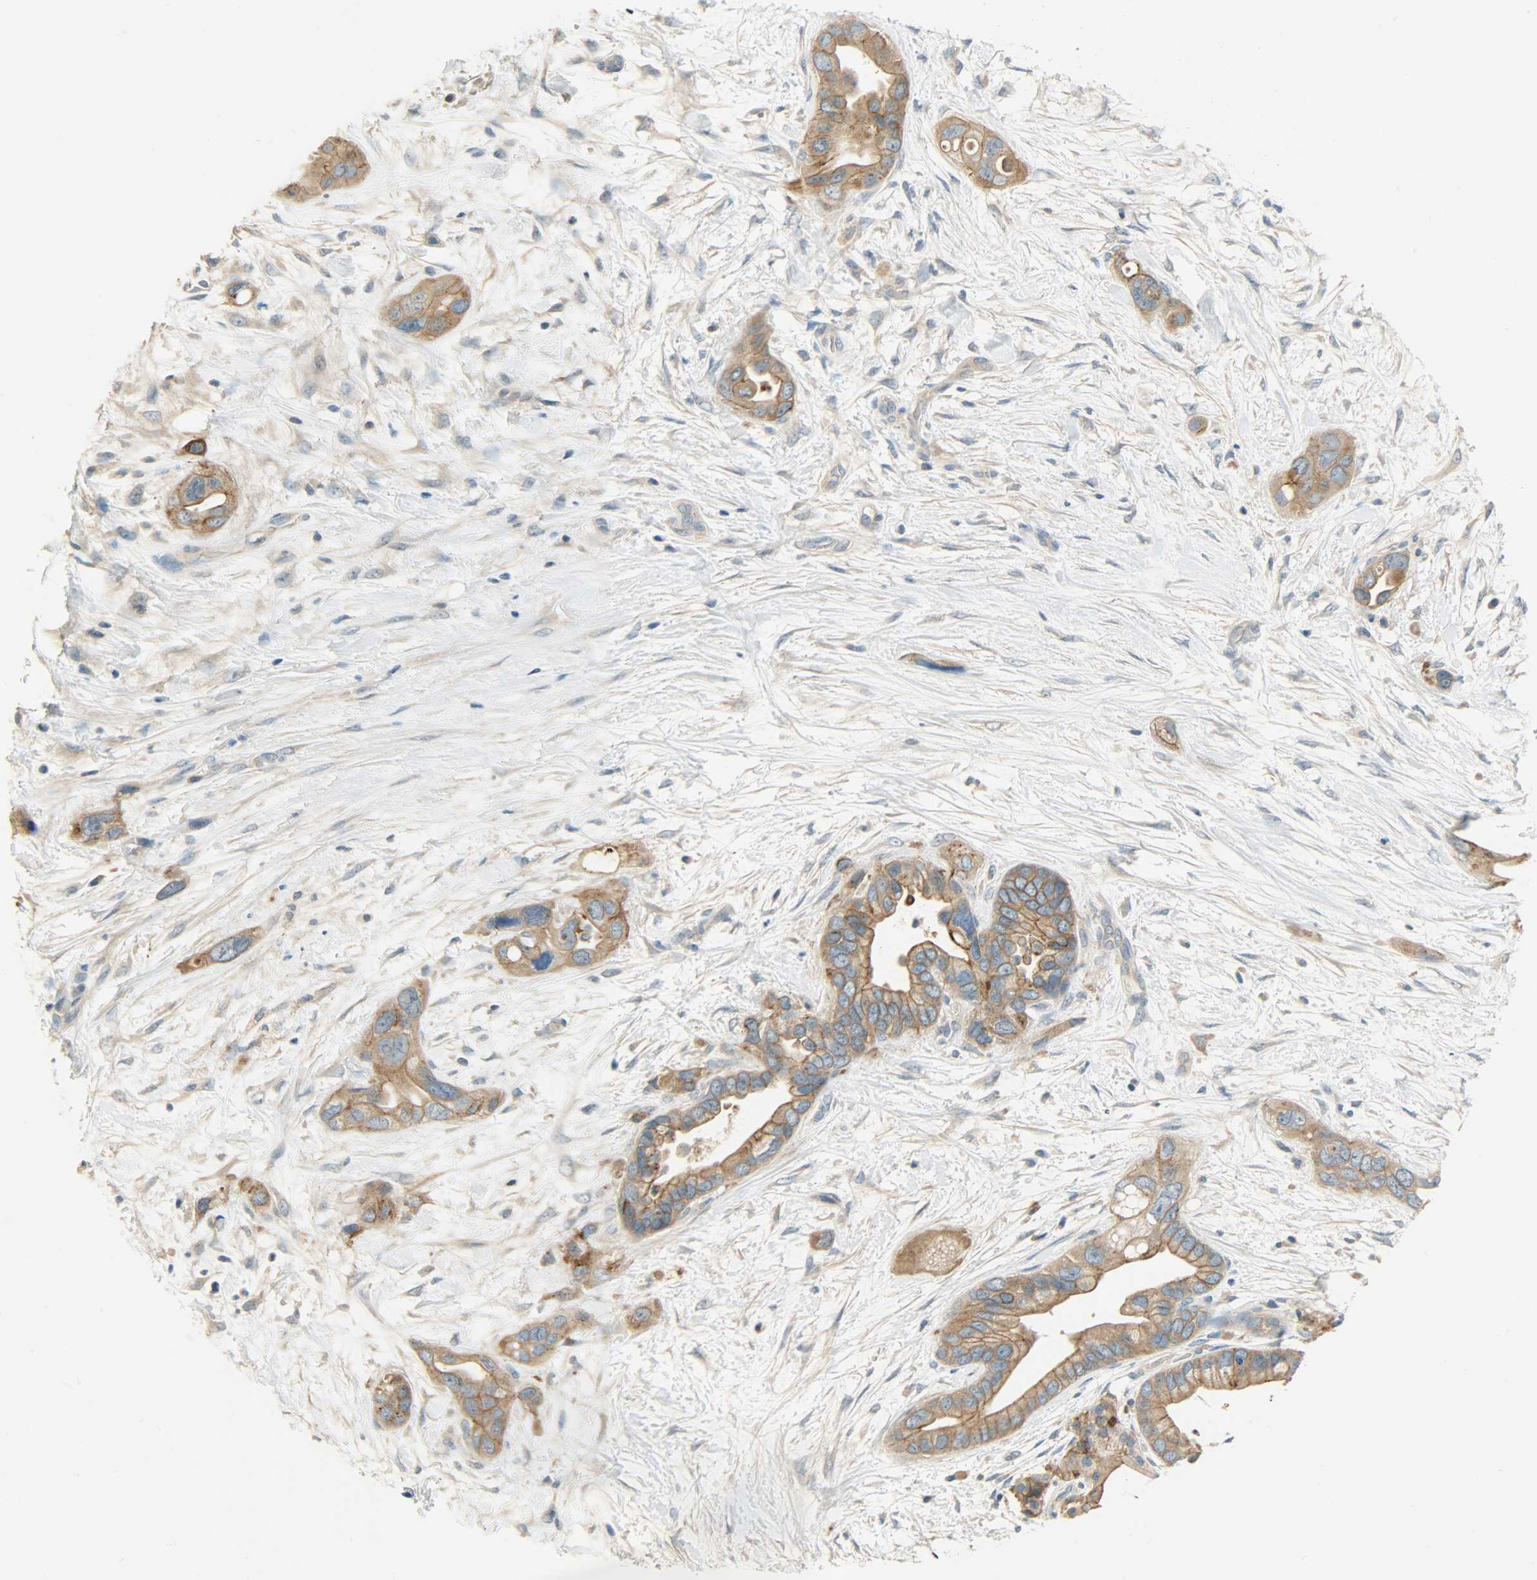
{"staining": {"intensity": "moderate", "quantity": ">75%", "location": "cytoplasmic/membranous"}, "tissue": "pancreatic cancer", "cell_type": "Tumor cells", "image_type": "cancer", "snomed": [{"axis": "morphology", "description": "Adenocarcinoma, NOS"}, {"axis": "topography", "description": "Pancreas"}], "caption": "Protein expression analysis of human pancreatic cancer reveals moderate cytoplasmic/membranous expression in approximately >75% of tumor cells. (Stains: DAB in brown, nuclei in blue, Microscopy: brightfield microscopy at high magnification).", "gene": "DSG2", "patient": {"sex": "female", "age": 77}}